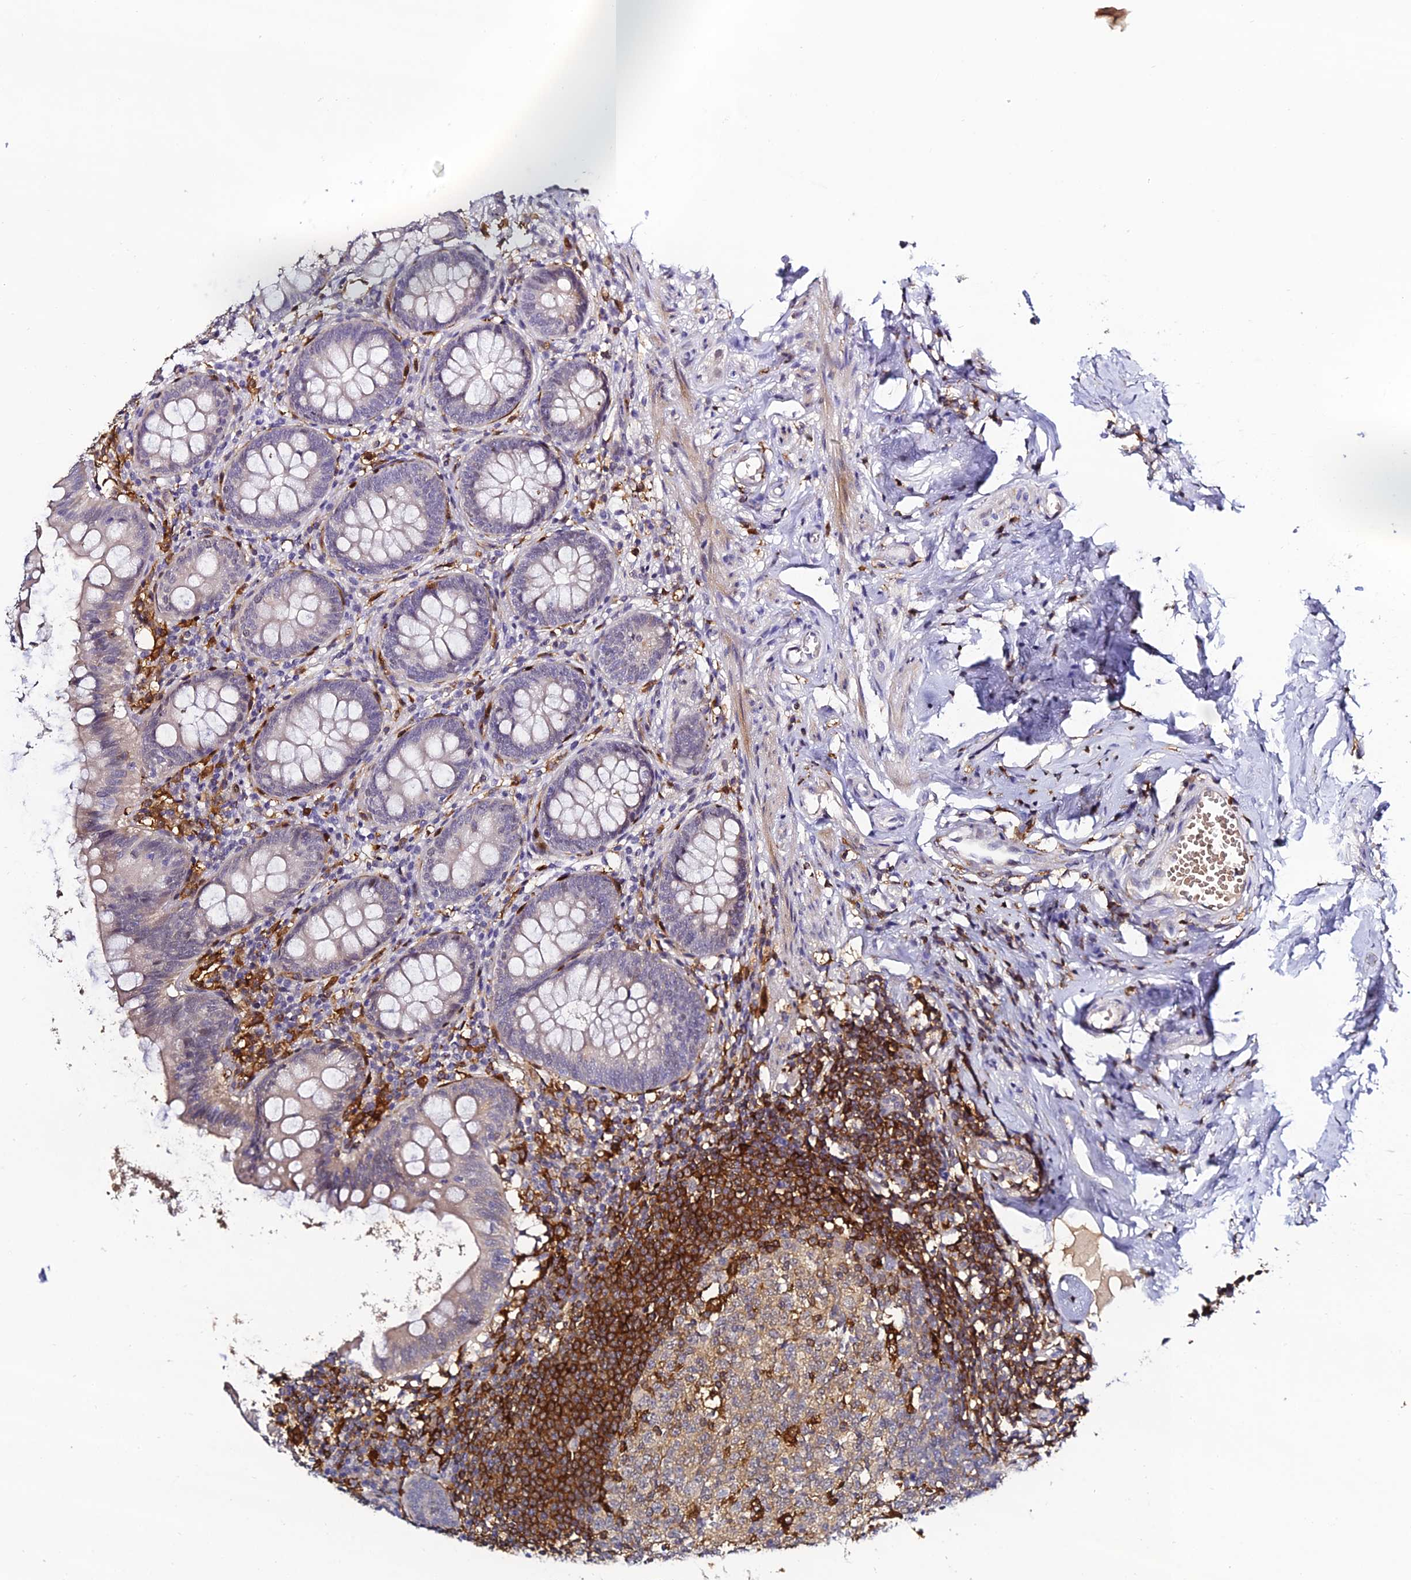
{"staining": {"intensity": "negative", "quantity": "none", "location": "none"}, "tissue": "appendix", "cell_type": "Glandular cells", "image_type": "normal", "snomed": [{"axis": "morphology", "description": "Normal tissue, NOS"}, {"axis": "topography", "description": "Appendix"}], "caption": "DAB (3,3'-diaminobenzidine) immunohistochemical staining of normal appendix displays no significant expression in glandular cells. The staining is performed using DAB (3,3'-diaminobenzidine) brown chromogen with nuclei counter-stained in using hematoxylin.", "gene": "IL4I1", "patient": {"sex": "female", "age": 51}}